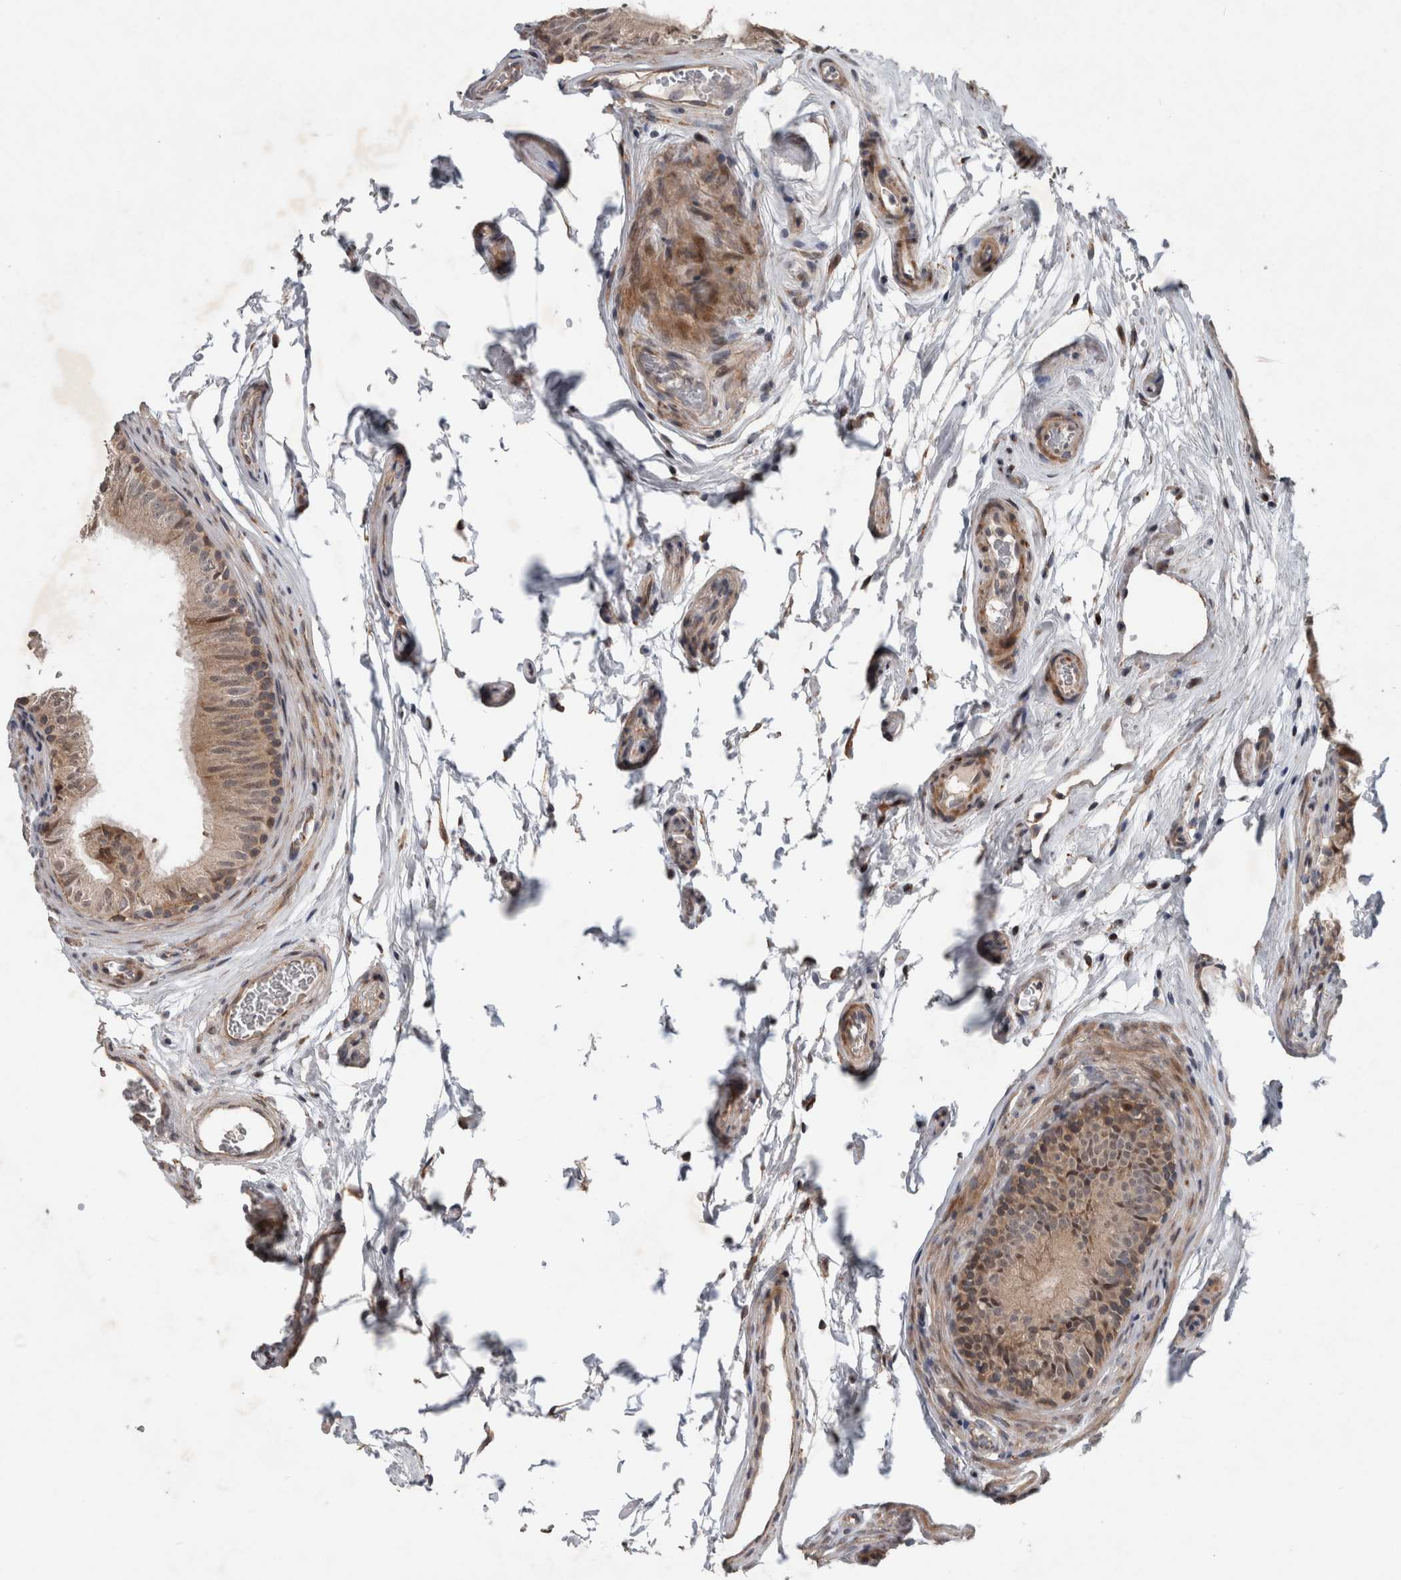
{"staining": {"intensity": "moderate", "quantity": "<25%", "location": "cytoplasmic/membranous"}, "tissue": "epididymis", "cell_type": "Glandular cells", "image_type": "normal", "snomed": [{"axis": "morphology", "description": "Normal tissue, NOS"}, {"axis": "topography", "description": "Epididymis"}], "caption": "IHC of normal epididymis exhibits low levels of moderate cytoplasmic/membranous staining in about <25% of glandular cells. (DAB (3,3'-diaminobenzidine) IHC, brown staining for protein, blue staining for nuclei).", "gene": "GIMAP6", "patient": {"sex": "male", "age": 36}}